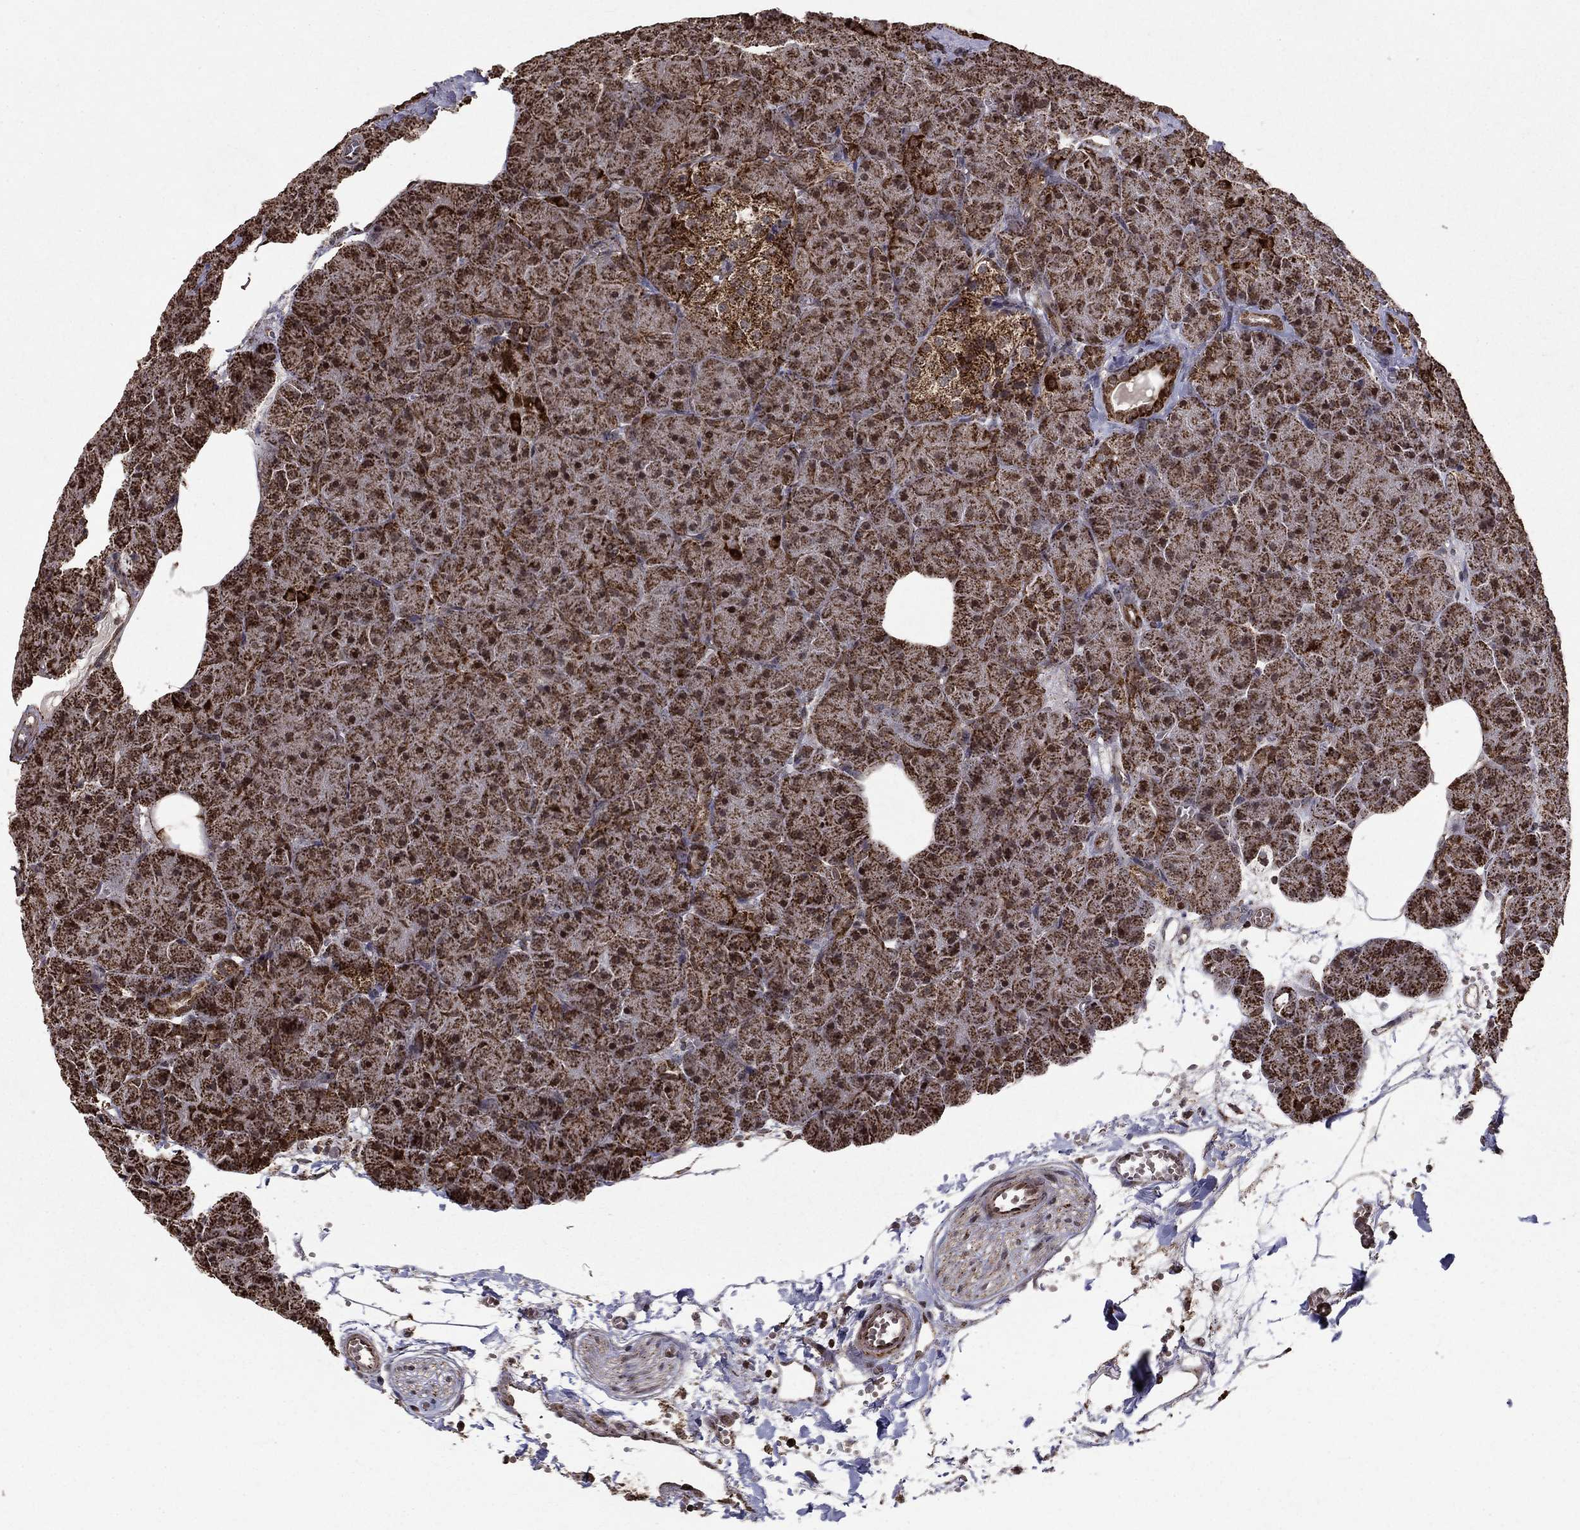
{"staining": {"intensity": "strong", "quantity": "25%-75%", "location": "cytoplasmic/membranous"}, "tissue": "pancreas", "cell_type": "Exocrine glandular cells", "image_type": "normal", "snomed": [{"axis": "morphology", "description": "Normal tissue, NOS"}, {"axis": "topography", "description": "Pancreas"}], "caption": "Protein expression analysis of normal pancreas shows strong cytoplasmic/membranous expression in about 25%-75% of exocrine glandular cells. The protein of interest is stained brown, and the nuclei are stained in blue (DAB IHC with brightfield microscopy, high magnification).", "gene": "ACOT13", "patient": {"sex": "male", "age": 61}}